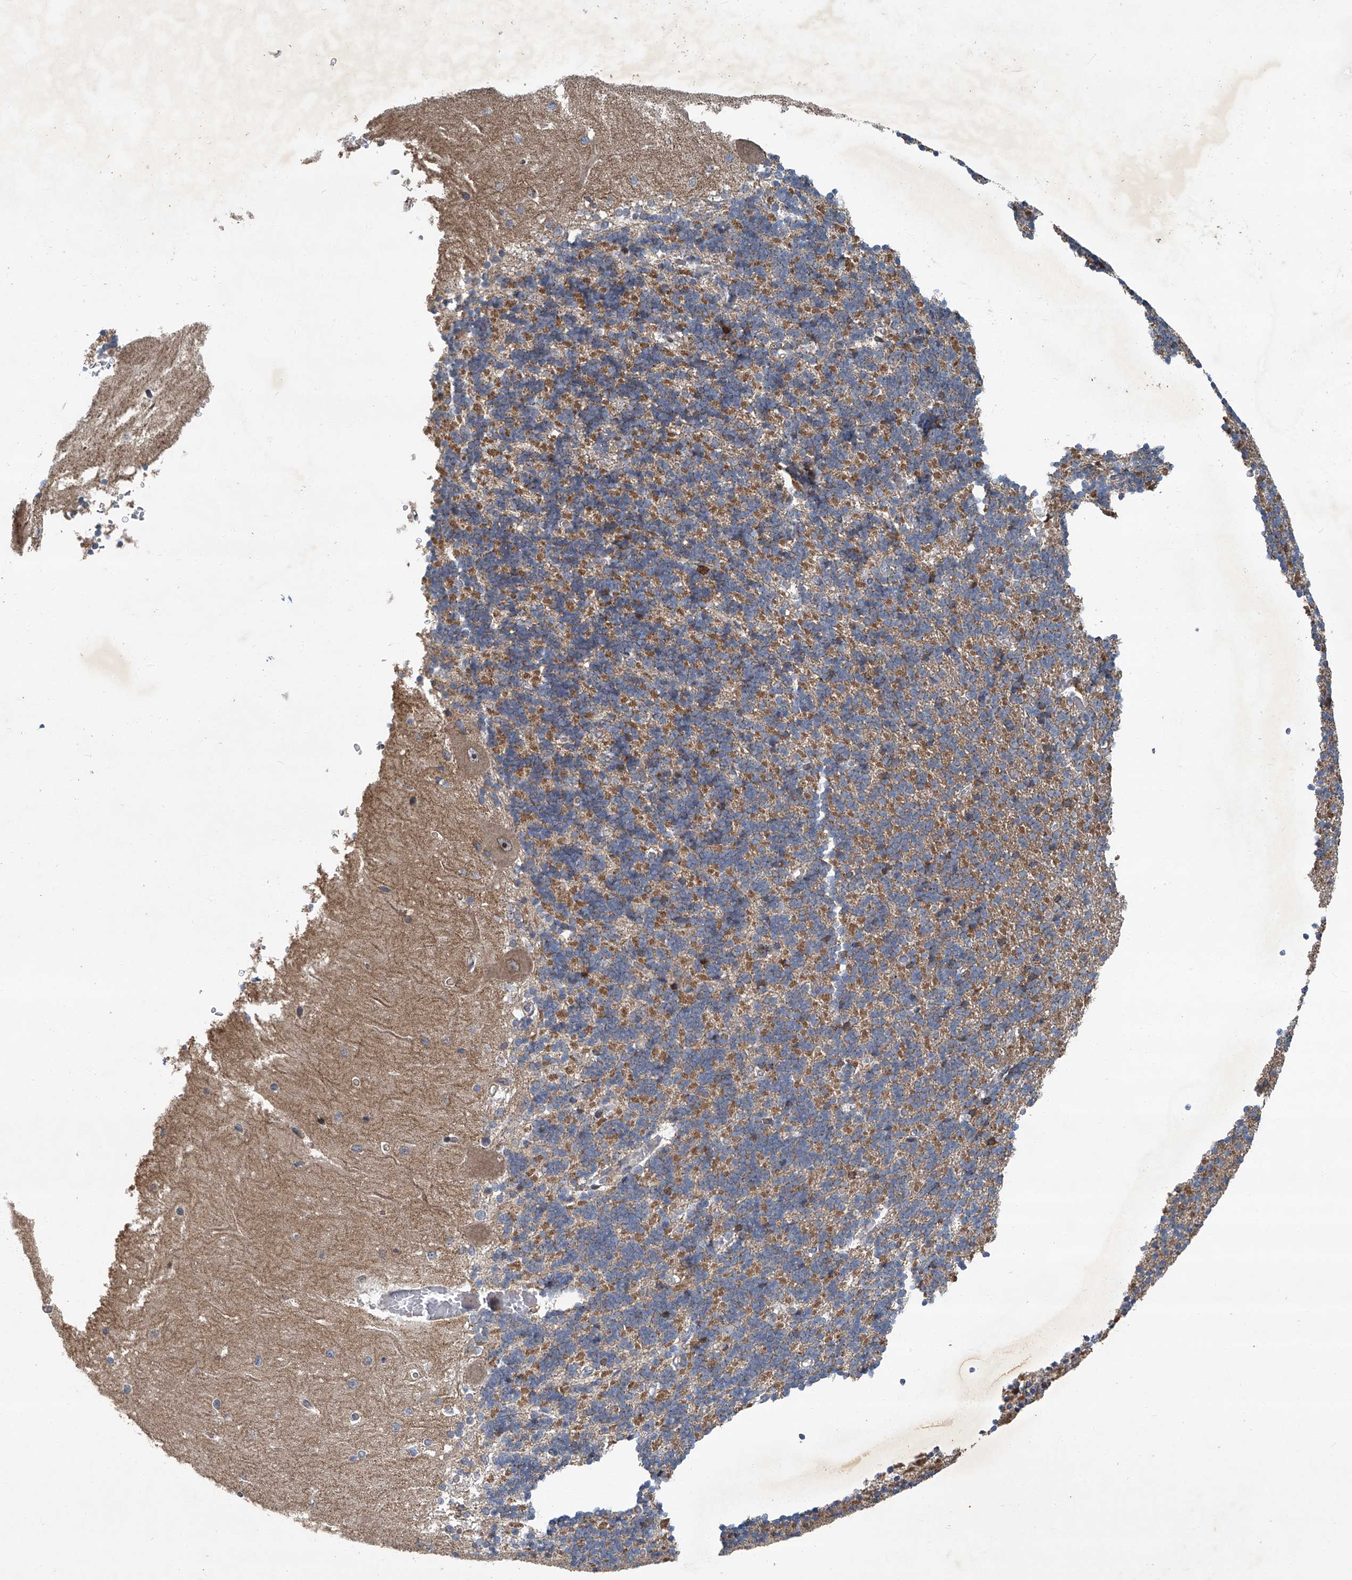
{"staining": {"intensity": "weak", "quantity": "25%-75%", "location": "cytoplasmic/membranous"}, "tissue": "cerebellum", "cell_type": "Cells in granular layer", "image_type": "normal", "snomed": [{"axis": "morphology", "description": "Normal tissue, NOS"}, {"axis": "topography", "description": "Cerebellum"}], "caption": "Protein analysis of unremarkable cerebellum reveals weak cytoplasmic/membranous positivity in approximately 25%-75% of cells in granular layer.", "gene": "GPR132", "patient": {"sex": "male", "age": 37}}